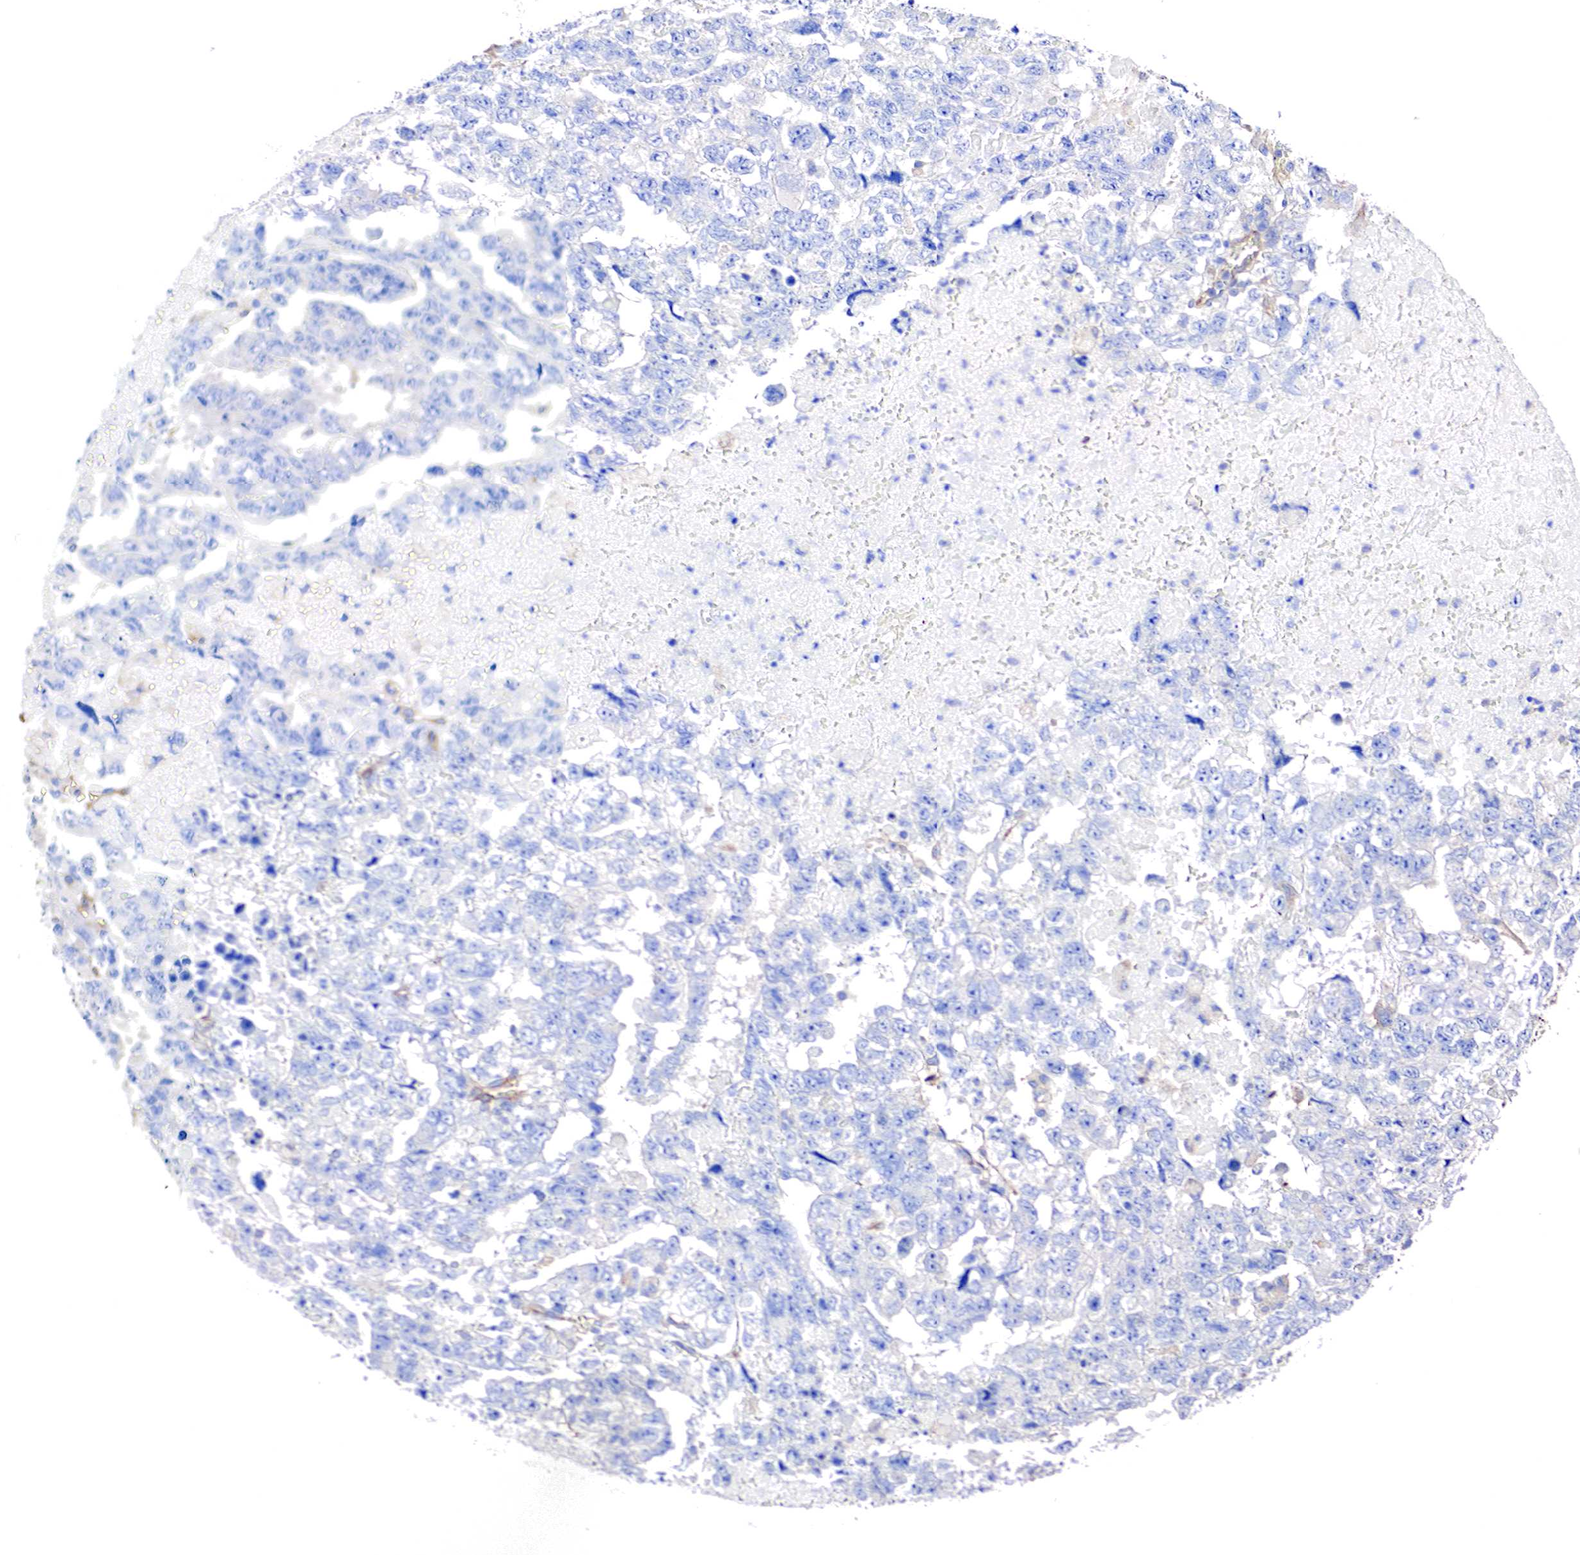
{"staining": {"intensity": "negative", "quantity": "none", "location": "none"}, "tissue": "testis cancer", "cell_type": "Tumor cells", "image_type": "cancer", "snomed": [{"axis": "morphology", "description": "Carcinoma, Embryonal, NOS"}, {"axis": "topography", "description": "Testis"}], "caption": "Micrograph shows no protein expression in tumor cells of embryonal carcinoma (testis) tissue.", "gene": "RDX", "patient": {"sex": "male", "age": 36}}